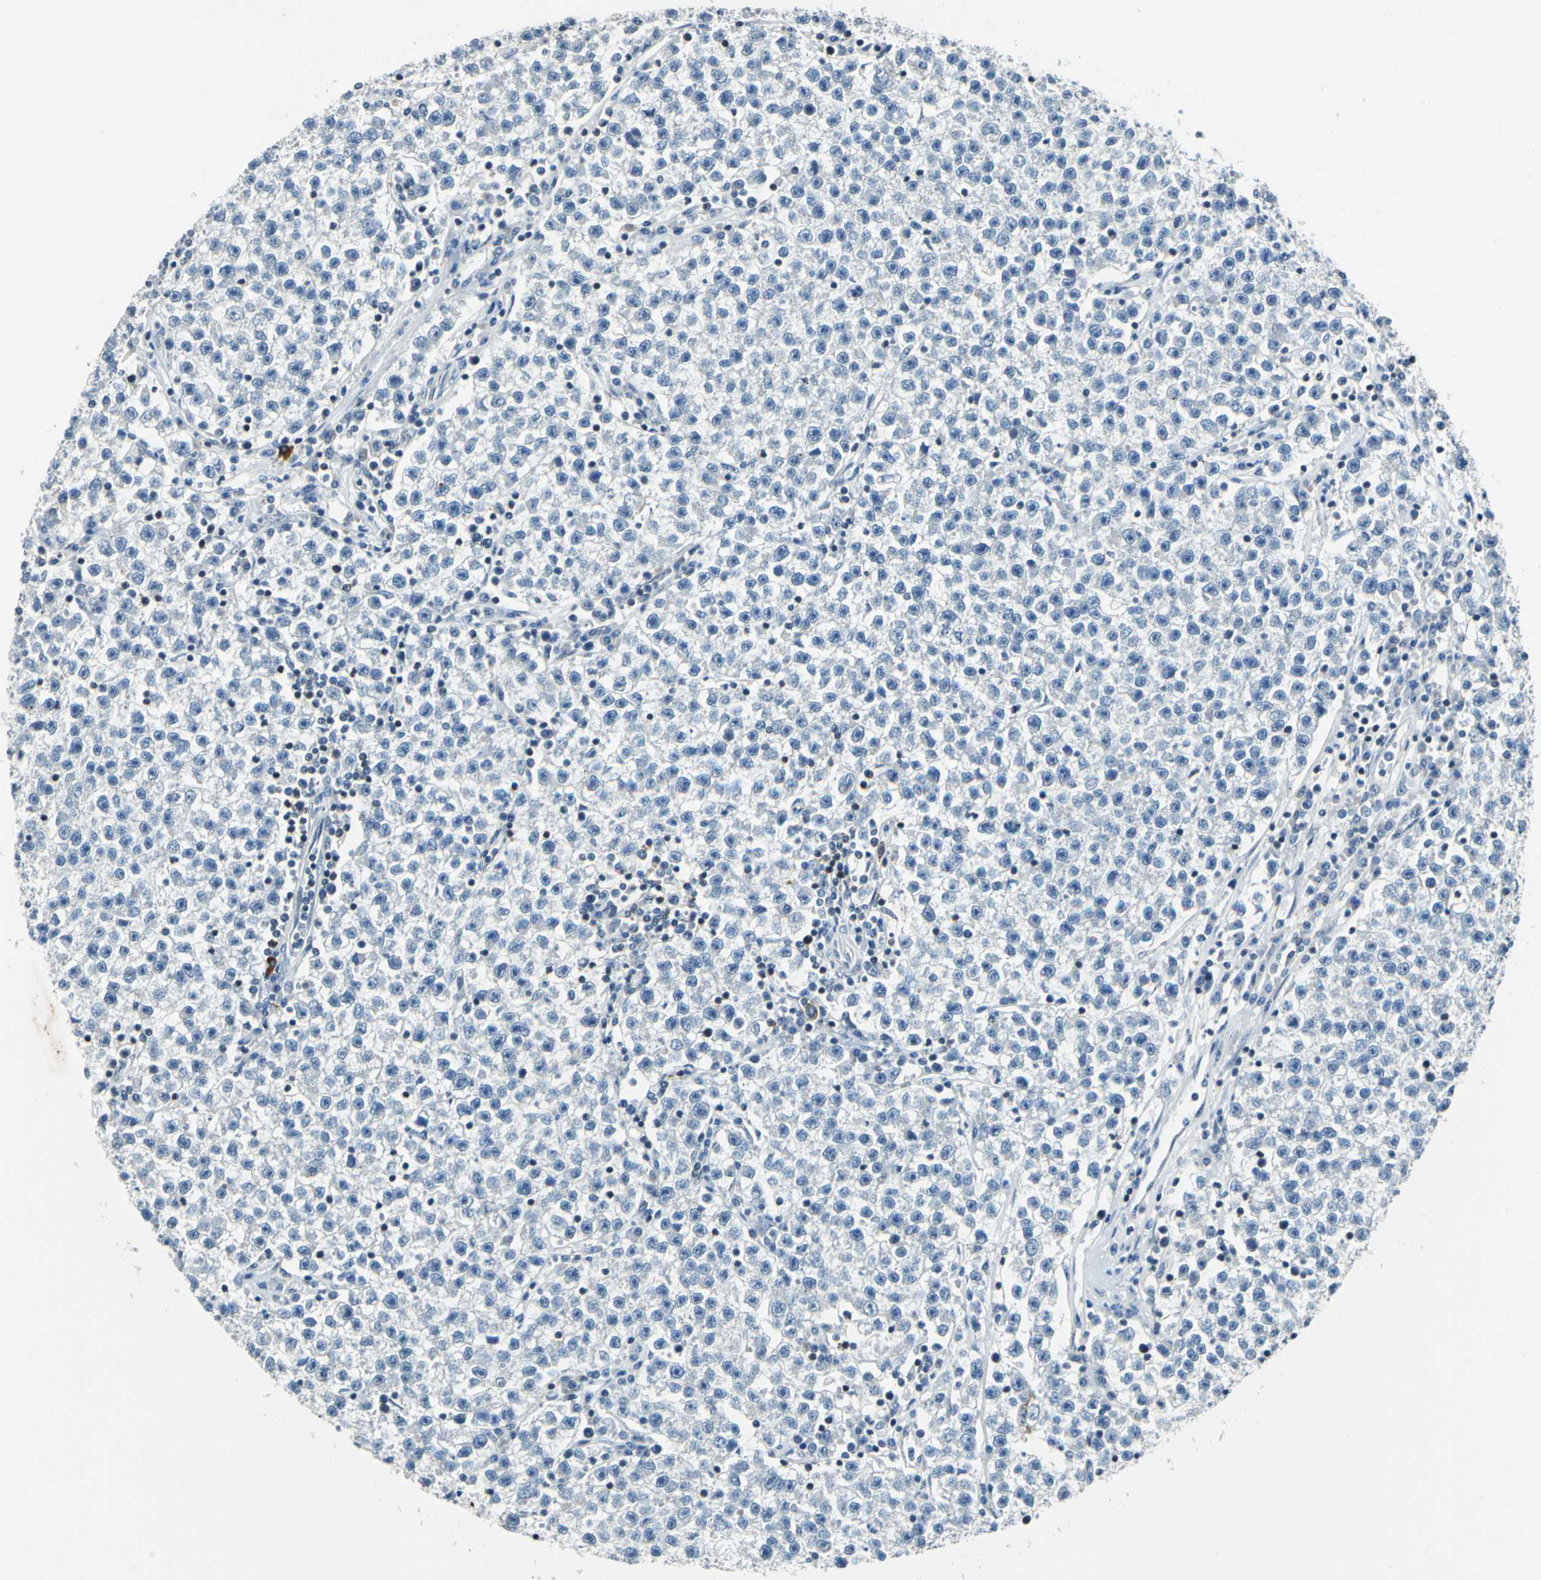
{"staining": {"intensity": "negative", "quantity": "none", "location": "none"}, "tissue": "testis cancer", "cell_type": "Tumor cells", "image_type": "cancer", "snomed": [{"axis": "morphology", "description": "Seminoma, NOS"}, {"axis": "topography", "description": "Testis"}], "caption": "Human testis cancer stained for a protein using immunohistochemistry (IHC) reveals no positivity in tumor cells.", "gene": "HCFC2", "patient": {"sex": "male", "age": 22}}